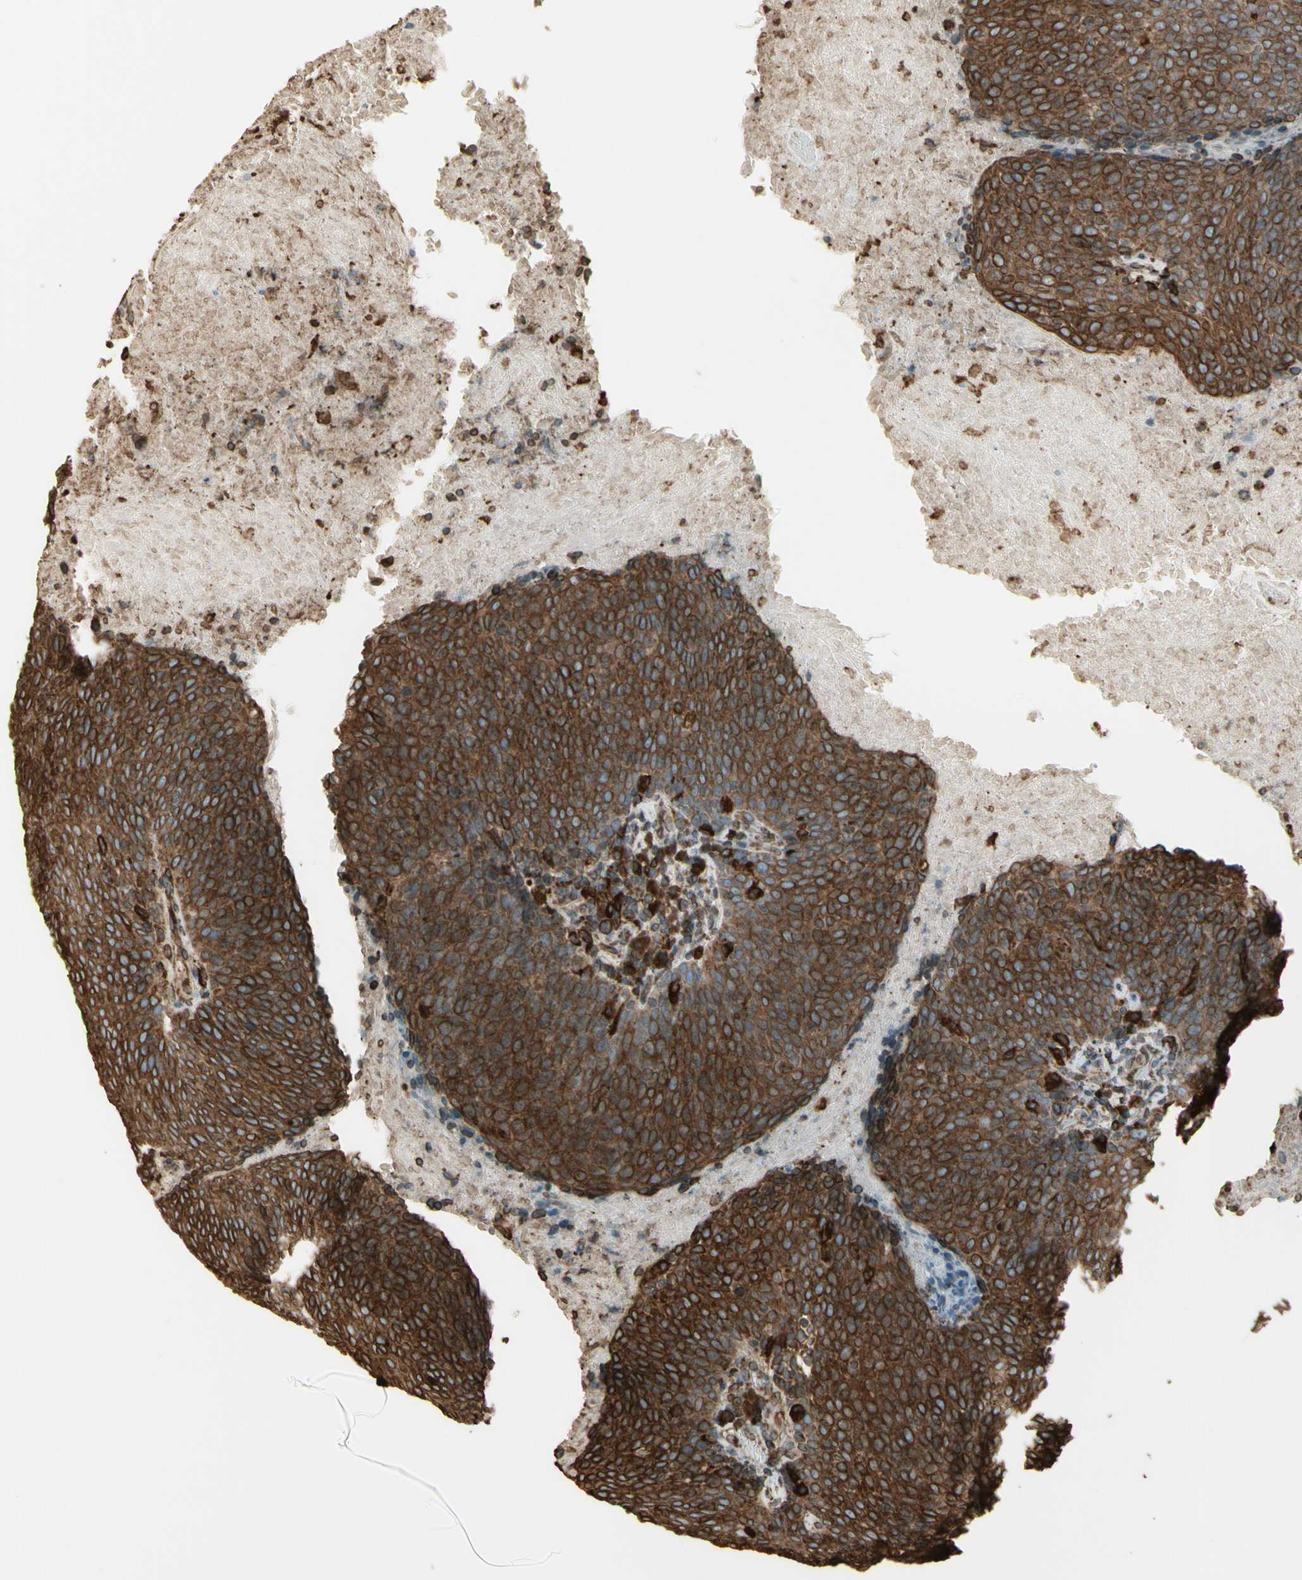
{"staining": {"intensity": "strong", "quantity": ">75%", "location": "cytoplasmic/membranous"}, "tissue": "head and neck cancer", "cell_type": "Tumor cells", "image_type": "cancer", "snomed": [{"axis": "morphology", "description": "Squamous cell carcinoma, NOS"}, {"axis": "morphology", "description": "Squamous cell carcinoma, metastatic, NOS"}, {"axis": "topography", "description": "Lymph node"}, {"axis": "topography", "description": "Head-Neck"}], "caption": "The histopathology image exhibits staining of head and neck squamous cell carcinoma, revealing strong cytoplasmic/membranous protein staining (brown color) within tumor cells. The staining is performed using DAB (3,3'-diaminobenzidine) brown chromogen to label protein expression. The nuclei are counter-stained blue using hematoxylin.", "gene": "CANX", "patient": {"sex": "male", "age": 62}}